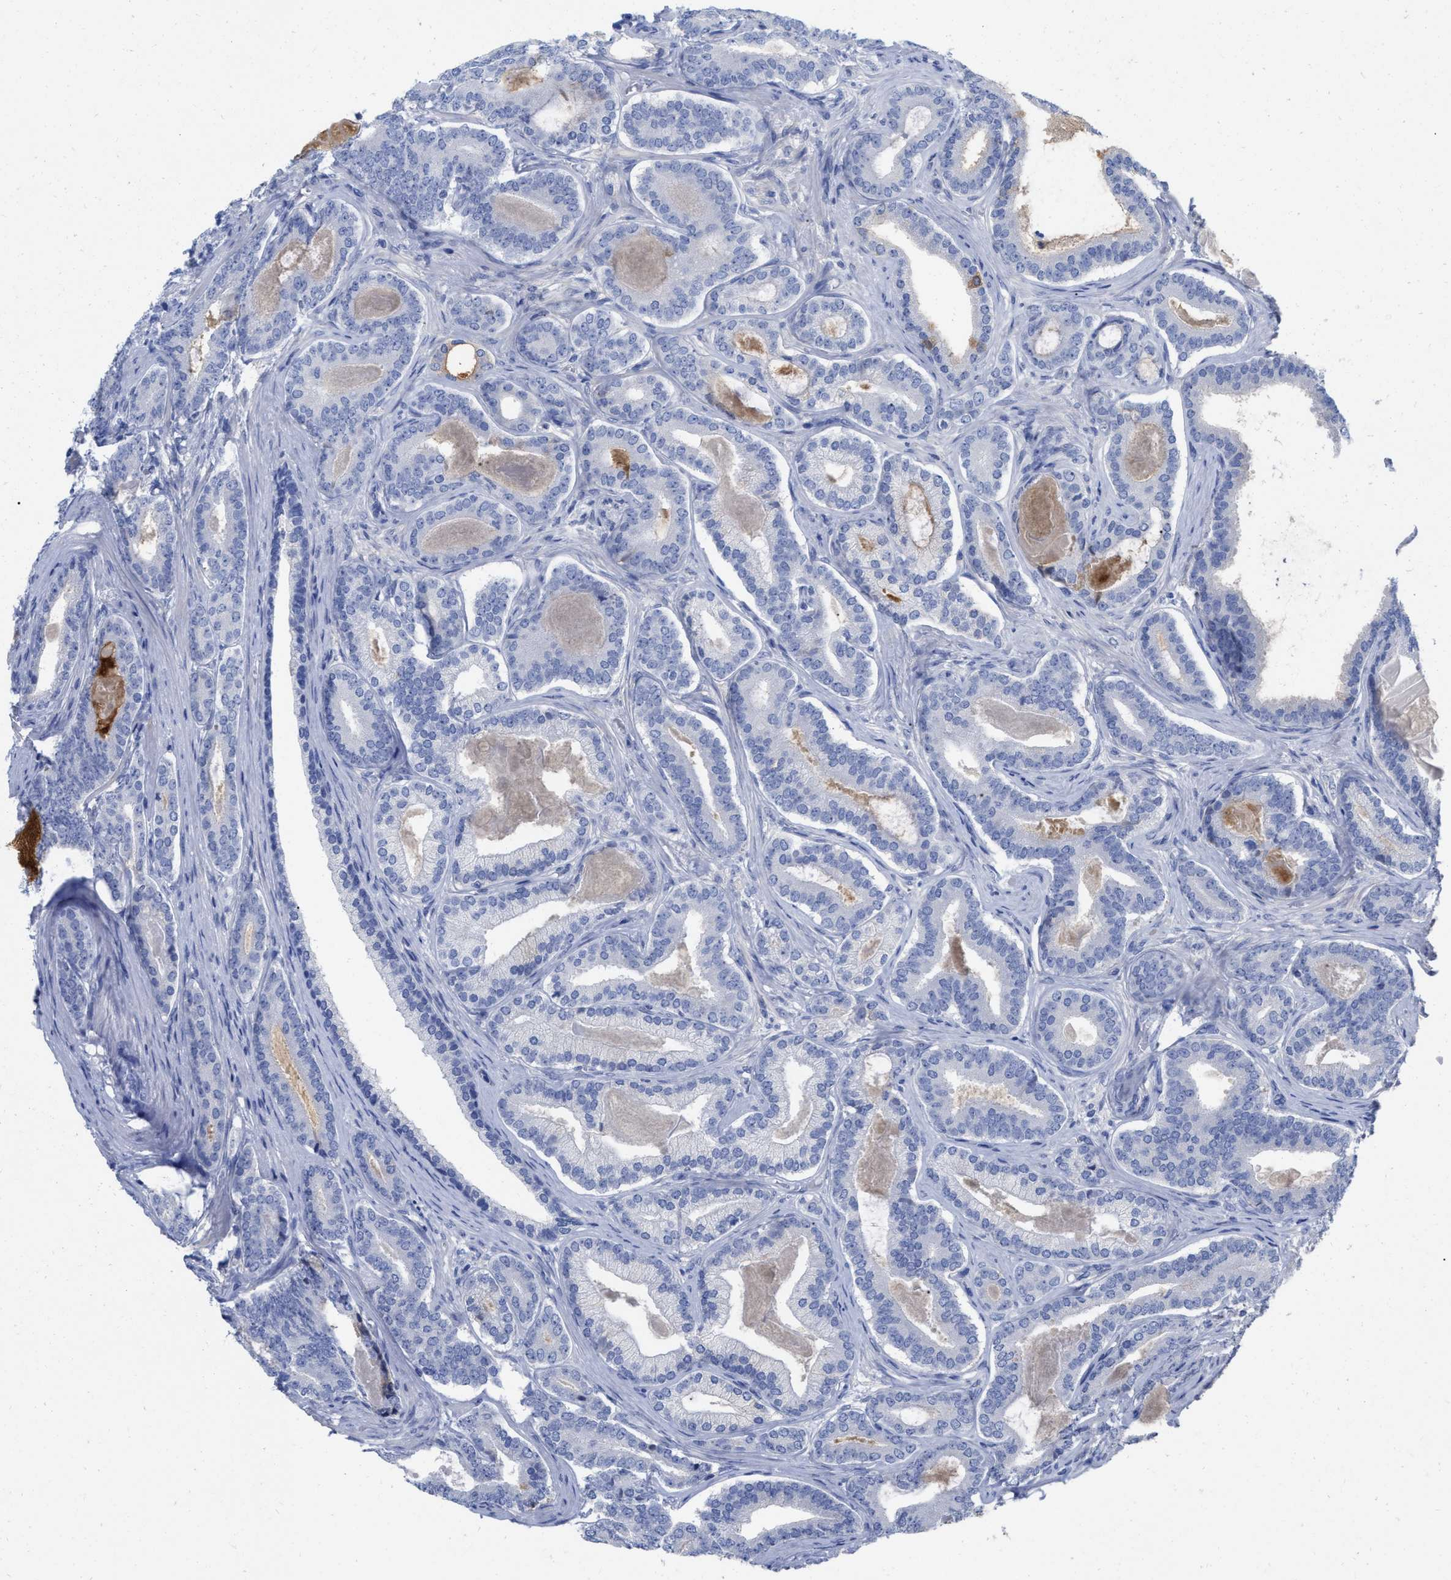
{"staining": {"intensity": "negative", "quantity": "none", "location": "none"}, "tissue": "prostate cancer", "cell_type": "Tumor cells", "image_type": "cancer", "snomed": [{"axis": "morphology", "description": "Adenocarcinoma, High grade"}, {"axis": "topography", "description": "Prostate"}], "caption": "An IHC photomicrograph of prostate cancer (adenocarcinoma (high-grade)) is shown. There is no staining in tumor cells of prostate cancer (adenocarcinoma (high-grade)).", "gene": "IGHV5-51", "patient": {"sex": "male", "age": 60}}